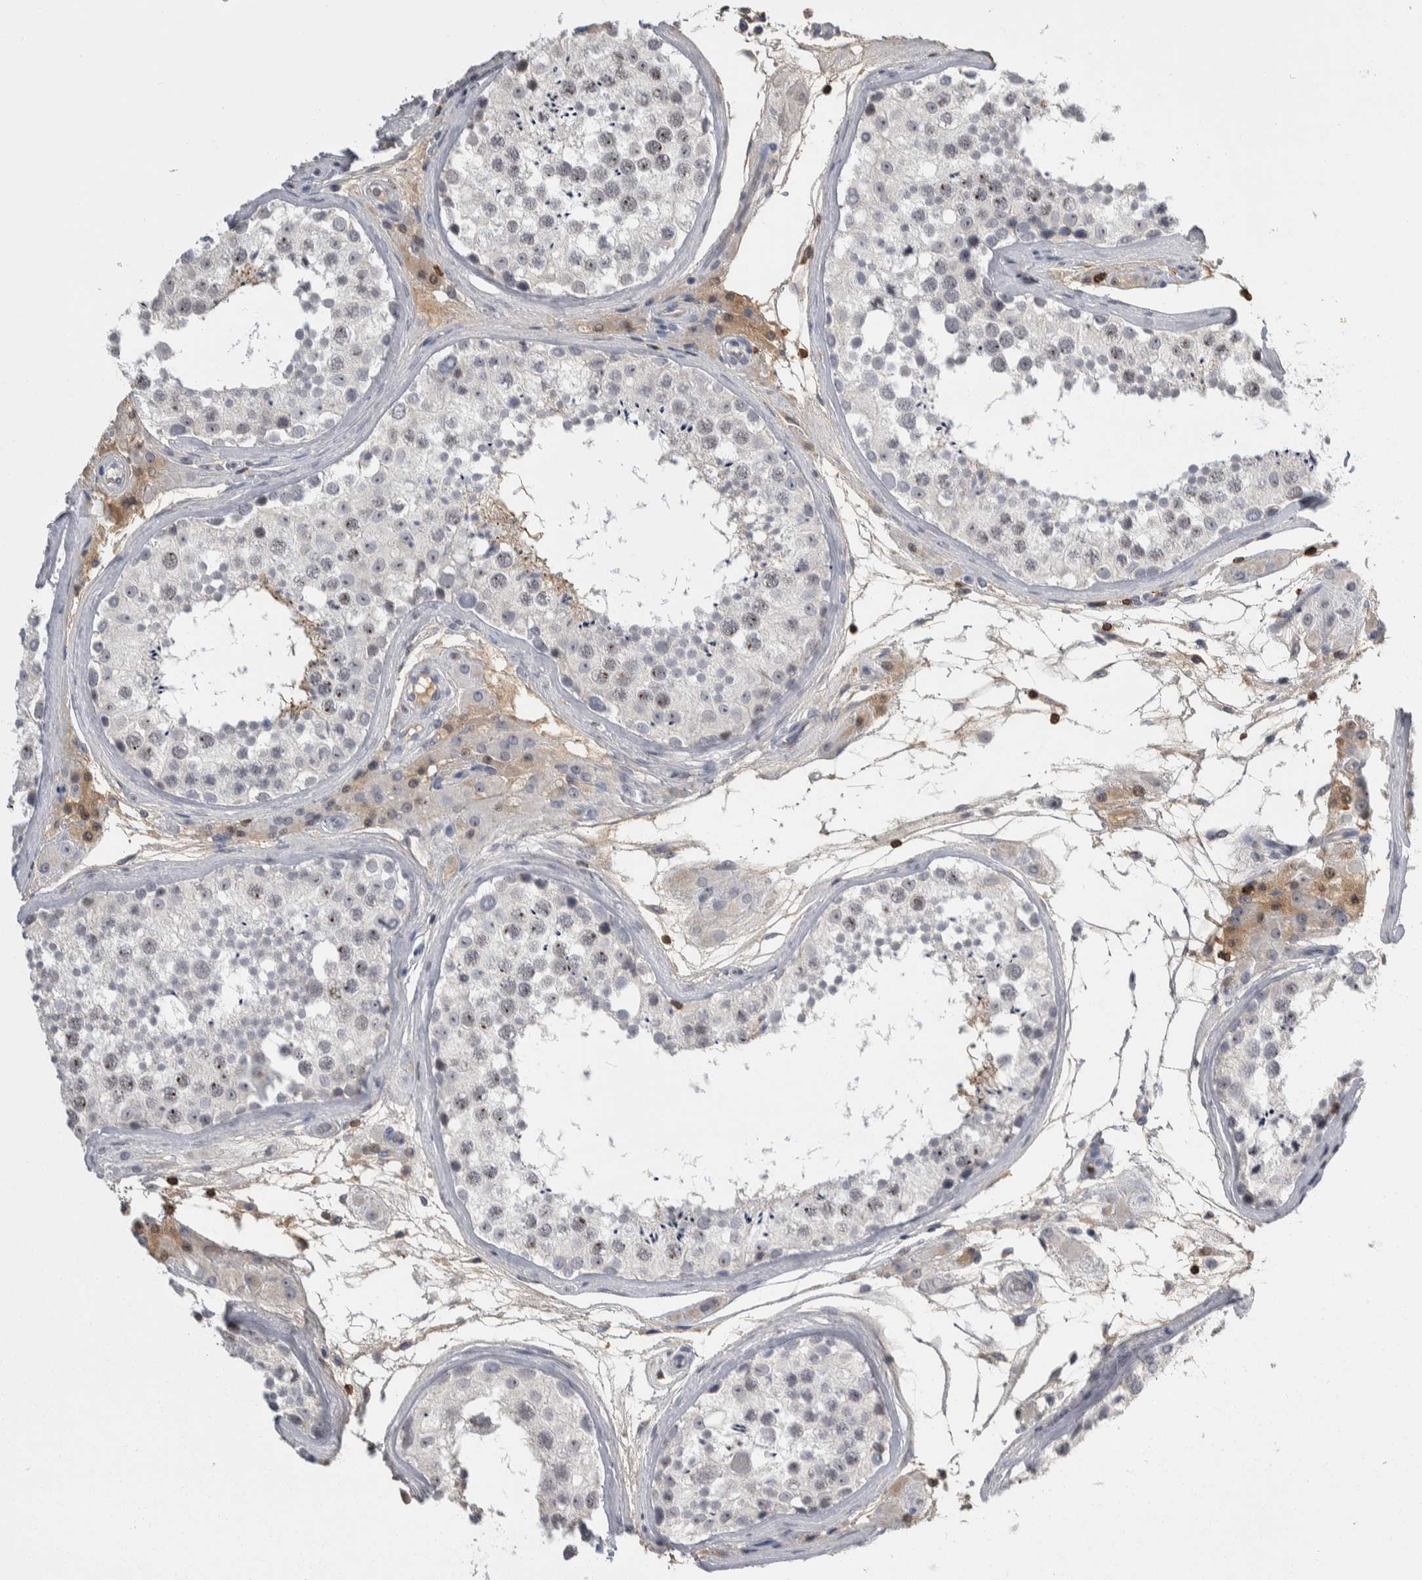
{"staining": {"intensity": "moderate", "quantity": "<25%", "location": "nuclear"}, "tissue": "testis", "cell_type": "Cells in seminiferous ducts", "image_type": "normal", "snomed": [{"axis": "morphology", "description": "Normal tissue, NOS"}, {"axis": "topography", "description": "Testis"}], "caption": "Benign testis reveals moderate nuclear staining in approximately <25% of cells in seminiferous ducts.", "gene": "CEP295NL", "patient": {"sex": "male", "age": 46}}